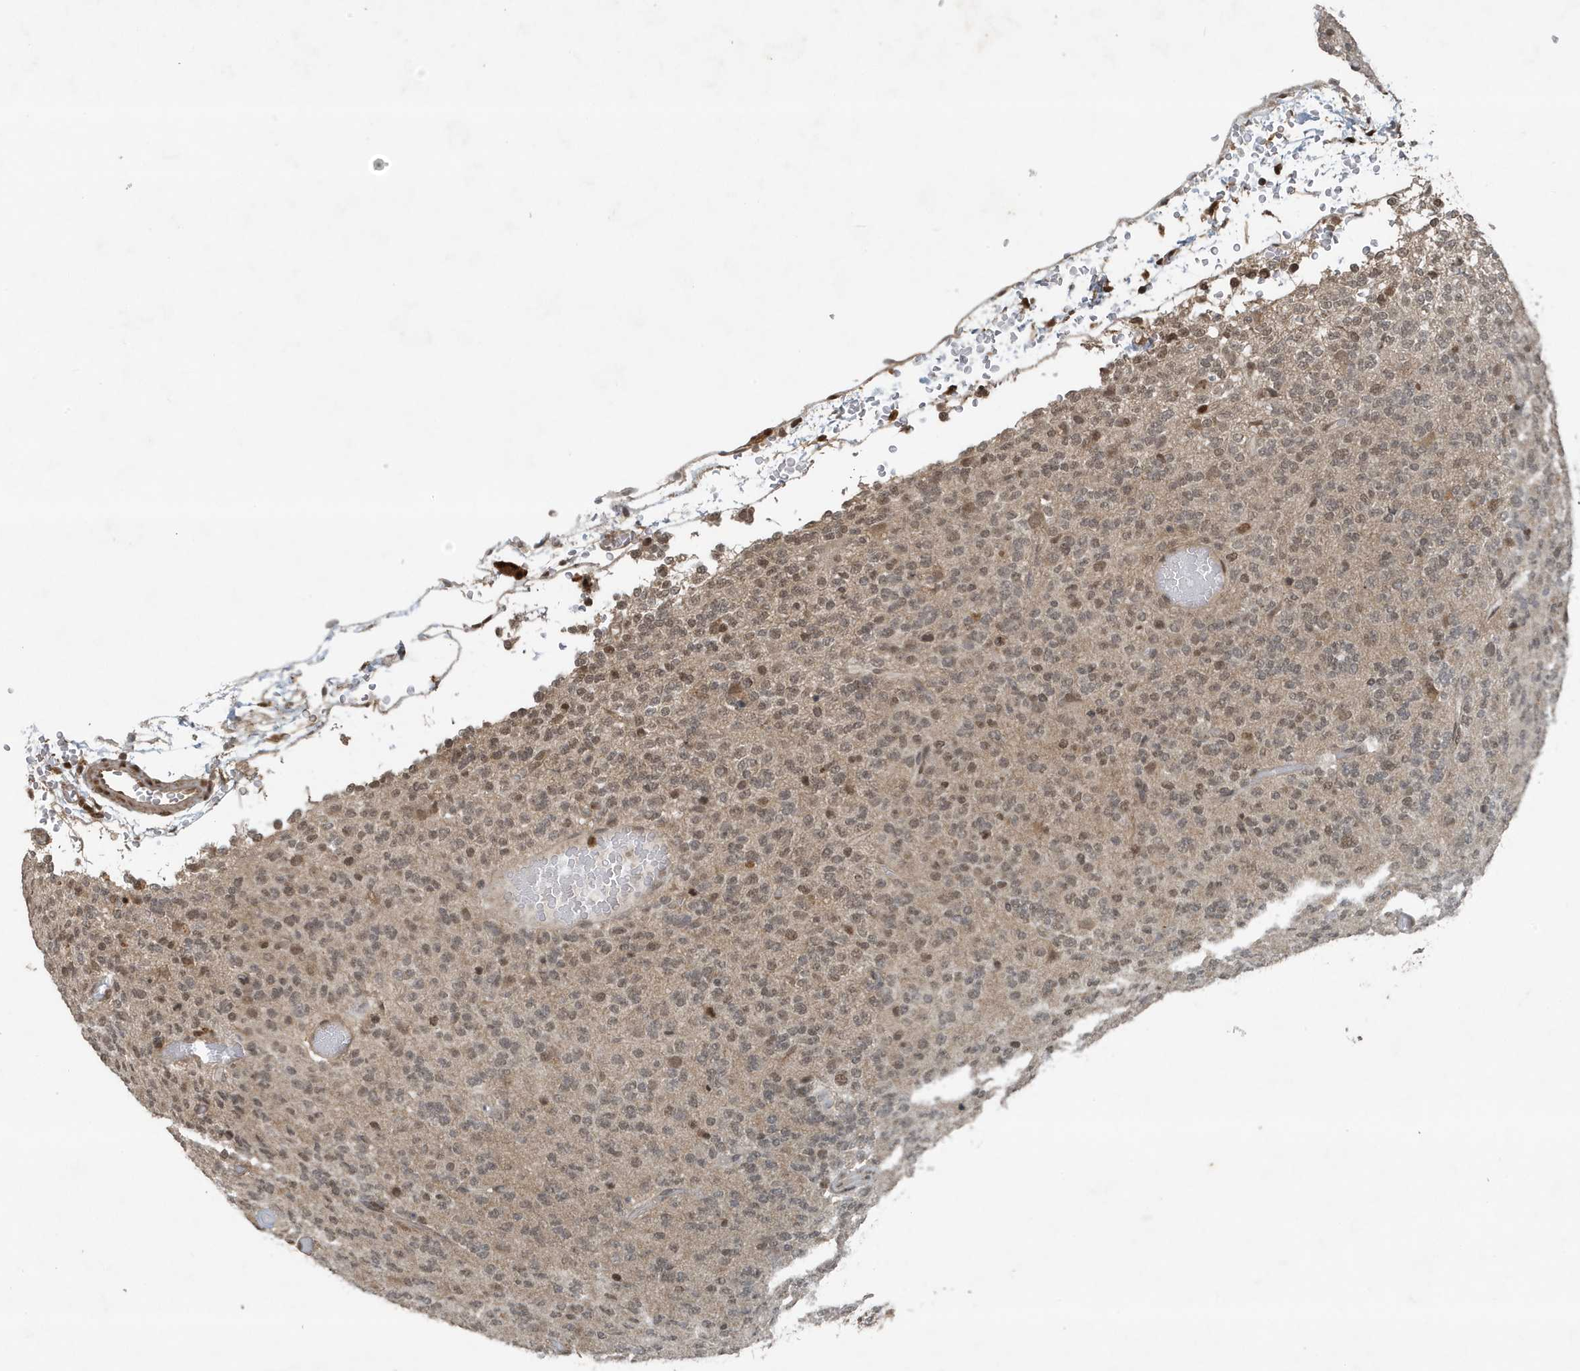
{"staining": {"intensity": "moderate", "quantity": "25%-75%", "location": "nuclear"}, "tissue": "glioma", "cell_type": "Tumor cells", "image_type": "cancer", "snomed": [{"axis": "morphology", "description": "Glioma, malignant, Low grade"}, {"axis": "topography", "description": "Brain"}], "caption": "About 25%-75% of tumor cells in glioma display moderate nuclear protein expression as visualized by brown immunohistochemical staining.", "gene": "HSPA1A", "patient": {"sex": "male", "age": 38}}